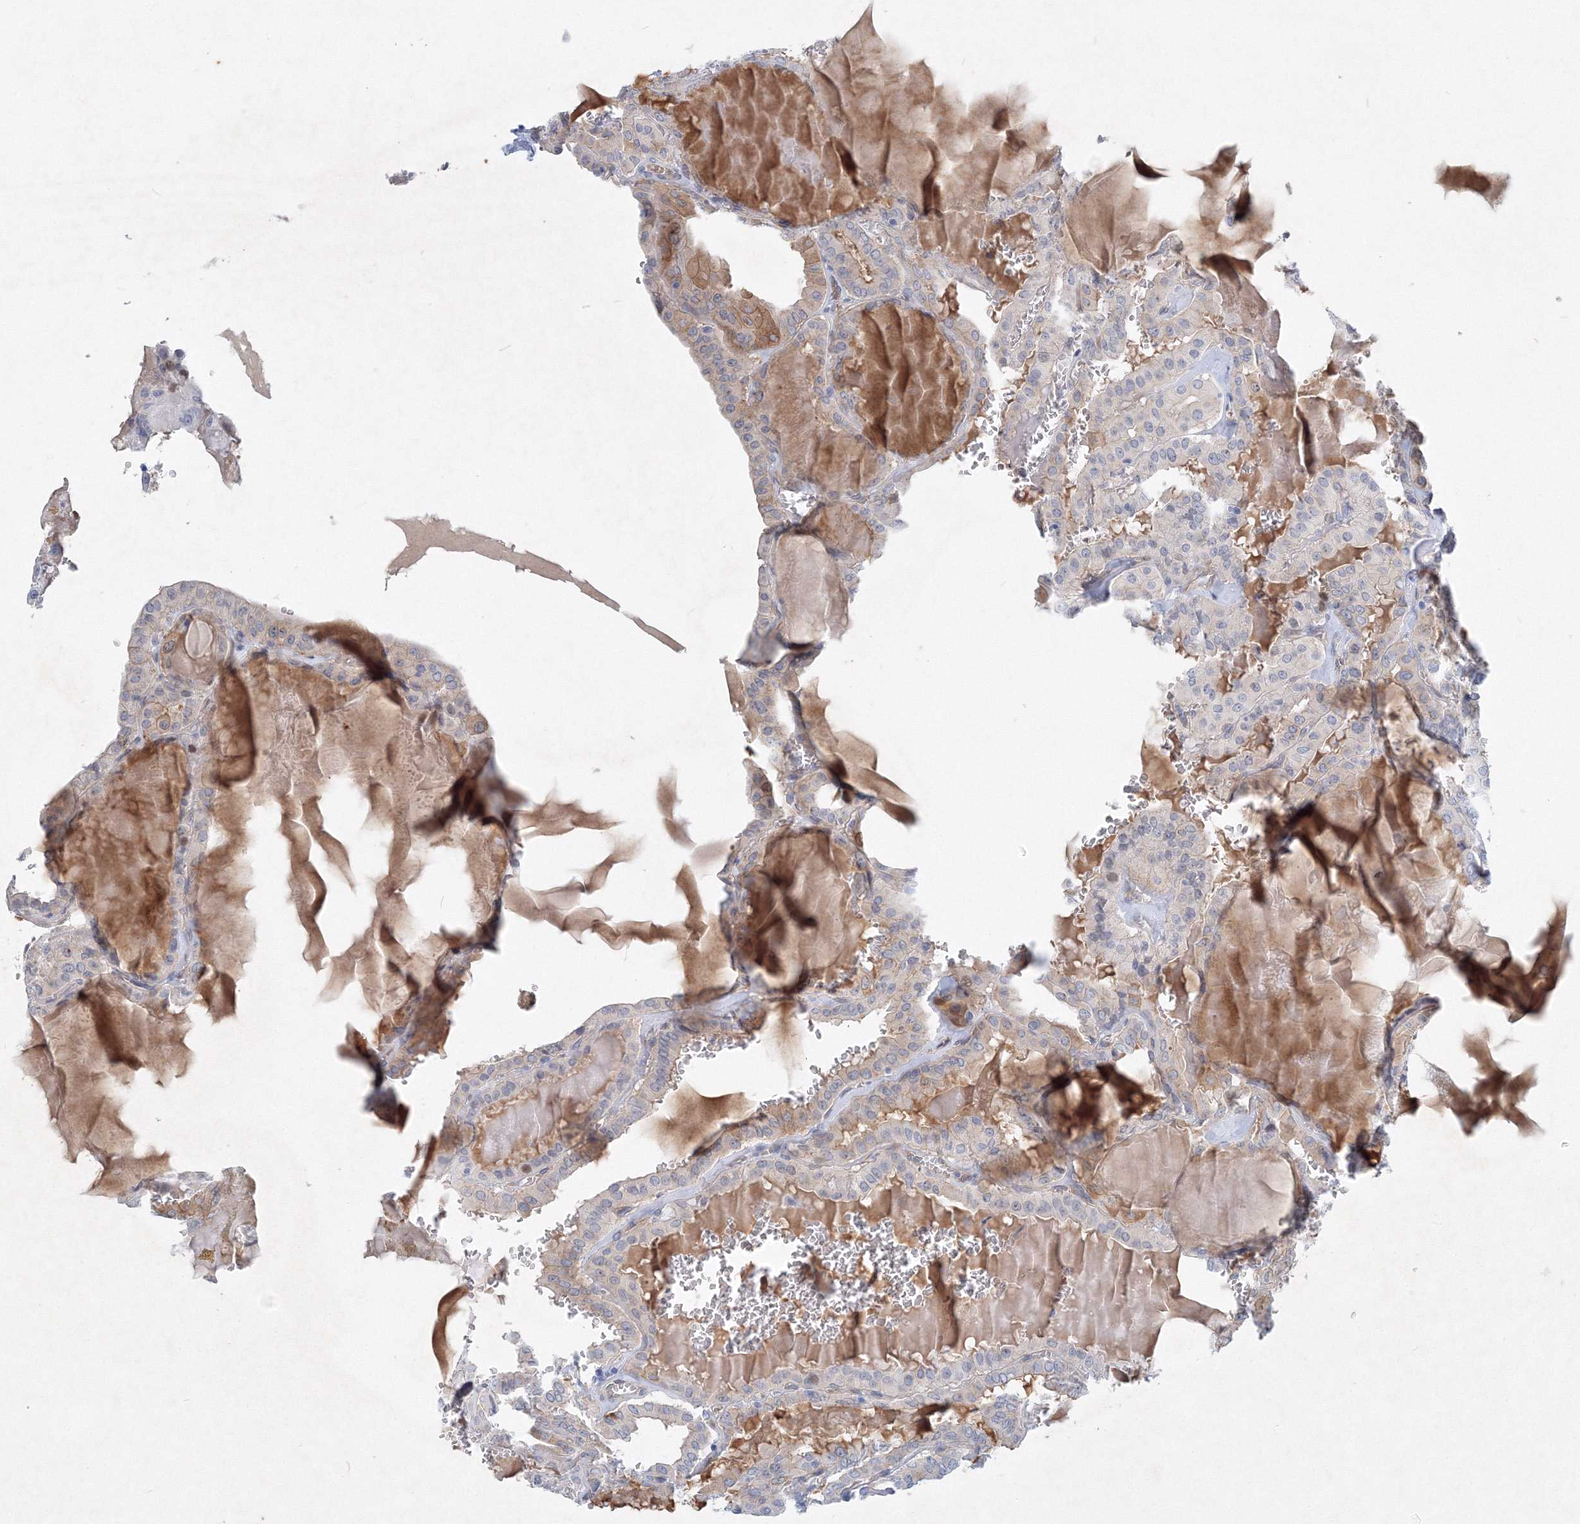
{"staining": {"intensity": "negative", "quantity": "none", "location": "none"}, "tissue": "thyroid cancer", "cell_type": "Tumor cells", "image_type": "cancer", "snomed": [{"axis": "morphology", "description": "Papillary adenocarcinoma, NOS"}, {"axis": "topography", "description": "Thyroid gland"}], "caption": "Immunohistochemistry photomicrograph of thyroid papillary adenocarcinoma stained for a protein (brown), which reveals no staining in tumor cells. (IHC, brightfield microscopy, high magnification).", "gene": "TANC1", "patient": {"sex": "male", "age": 52}}